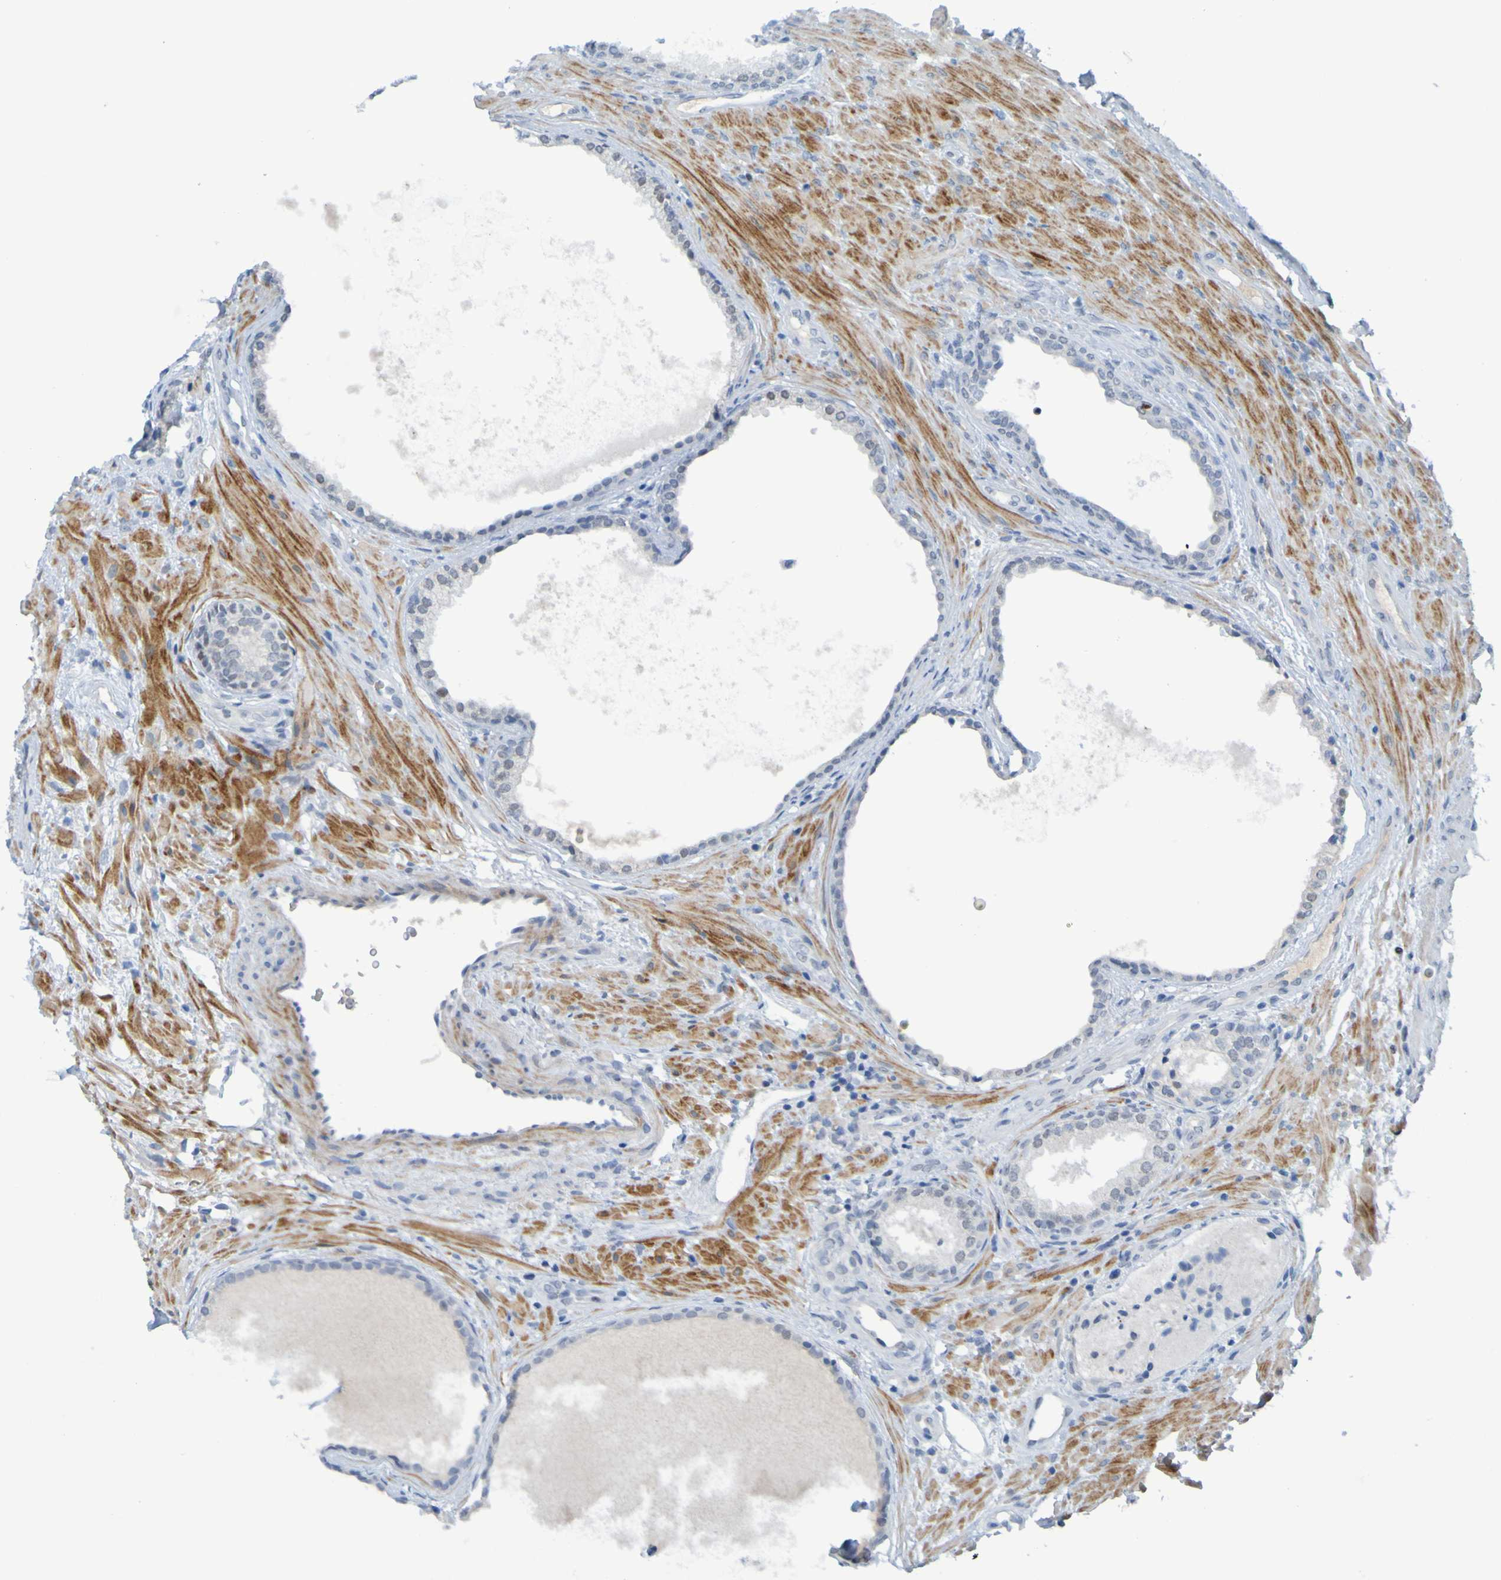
{"staining": {"intensity": "weak", "quantity": "25%-75%", "location": "nuclear"}, "tissue": "prostate", "cell_type": "Glandular cells", "image_type": "normal", "snomed": [{"axis": "morphology", "description": "Normal tissue, NOS"}, {"axis": "topography", "description": "Prostate"}], "caption": "Immunohistochemical staining of unremarkable prostate exhibits low levels of weak nuclear expression in about 25%-75% of glandular cells.", "gene": "USP36", "patient": {"sex": "male", "age": 76}}